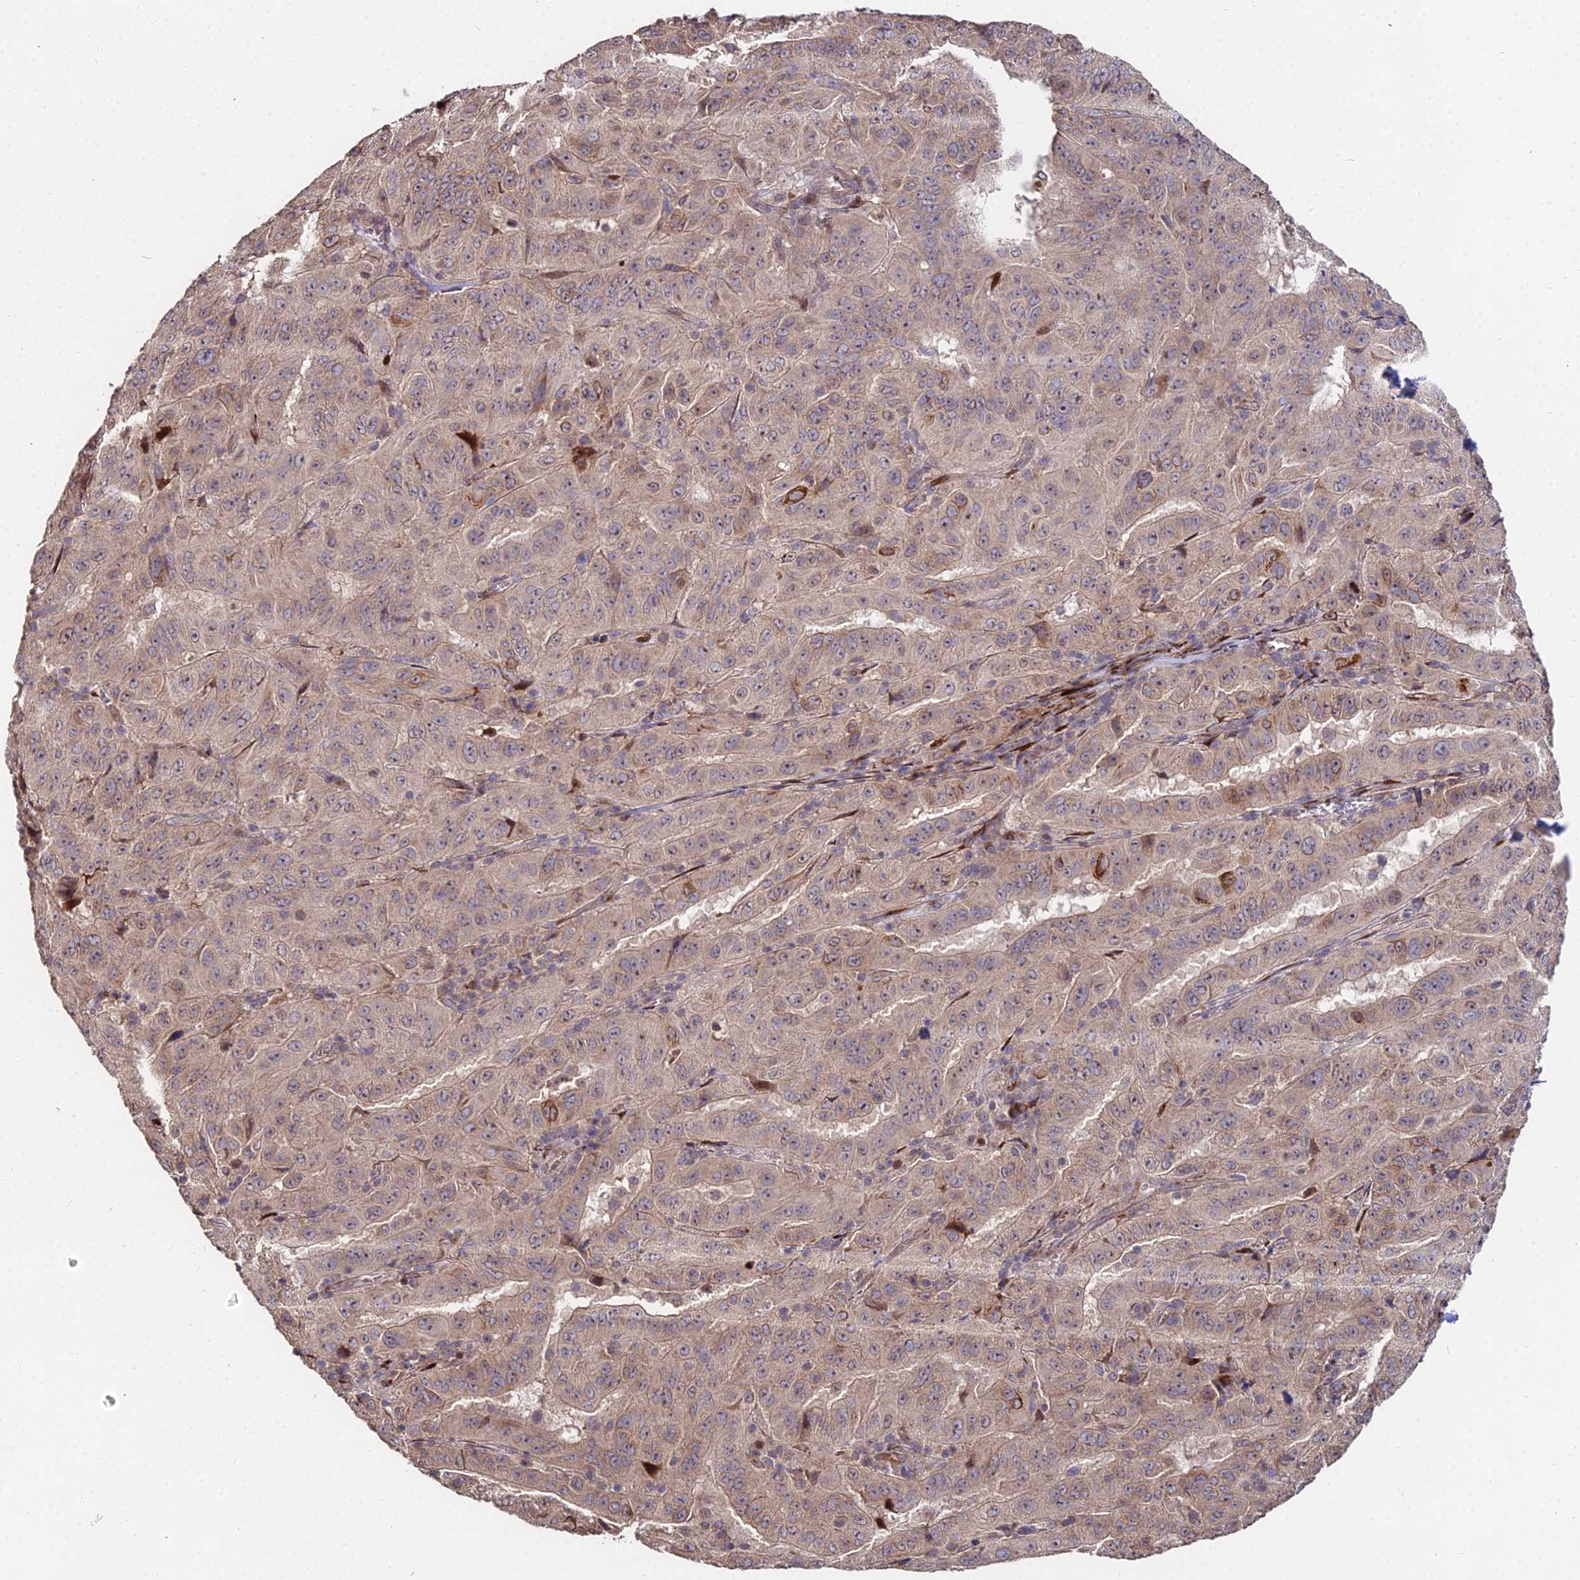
{"staining": {"intensity": "weak", "quantity": ">75%", "location": "cytoplasmic/membranous"}, "tissue": "pancreatic cancer", "cell_type": "Tumor cells", "image_type": "cancer", "snomed": [{"axis": "morphology", "description": "Adenocarcinoma, NOS"}, {"axis": "topography", "description": "Pancreas"}], "caption": "Immunohistochemistry photomicrograph of neoplastic tissue: pancreatic cancer (adenocarcinoma) stained using IHC reveals low levels of weak protein expression localized specifically in the cytoplasmic/membranous of tumor cells, appearing as a cytoplasmic/membranous brown color.", "gene": "RBMS2", "patient": {"sex": "male", "age": 63}}